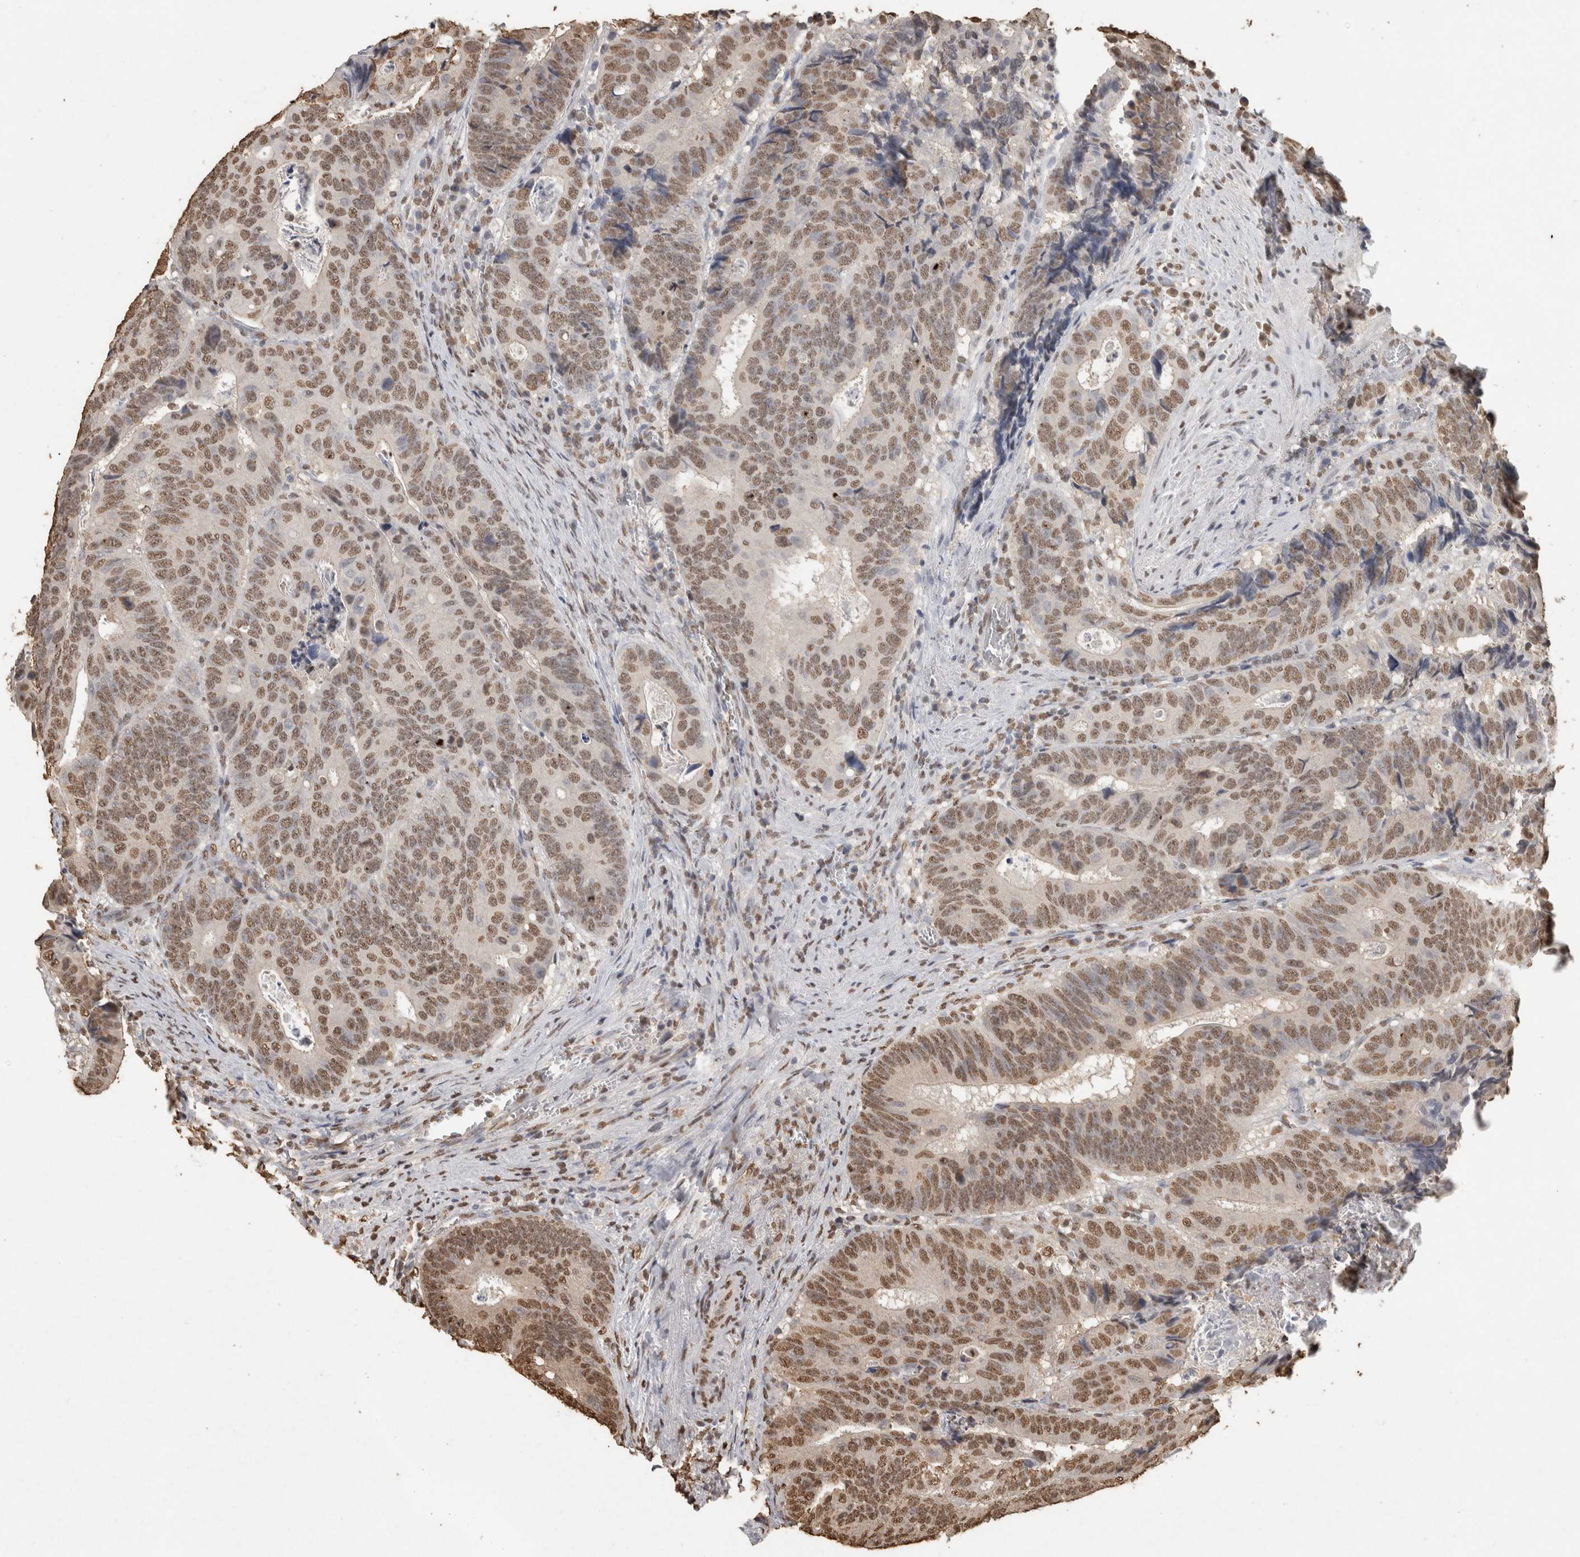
{"staining": {"intensity": "moderate", "quantity": ">75%", "location": "nuclear"}, "tissue": "colorectal cancer", "cell_type": "Tumor cells", "image_type": "cancer", "snomed": [{"axis": "morphology", "description": "Inflammation, NOS"}, {"axis": "morphology", "description": "Adenocarcinoma, NOS"}, {"axis": "topography", "description": "Colon"}], "caption": "An immunohistochemistry micrograph of tumor tissue is shown. Protein staining in brown highlights moderate nuclear positivity in colorectal cancer within tumor cells. (DAB IHC, brown staining for protein, blue staining for nuclei).", "gene": "HAND2", "patient": {"sex": "male", "age": 72}}